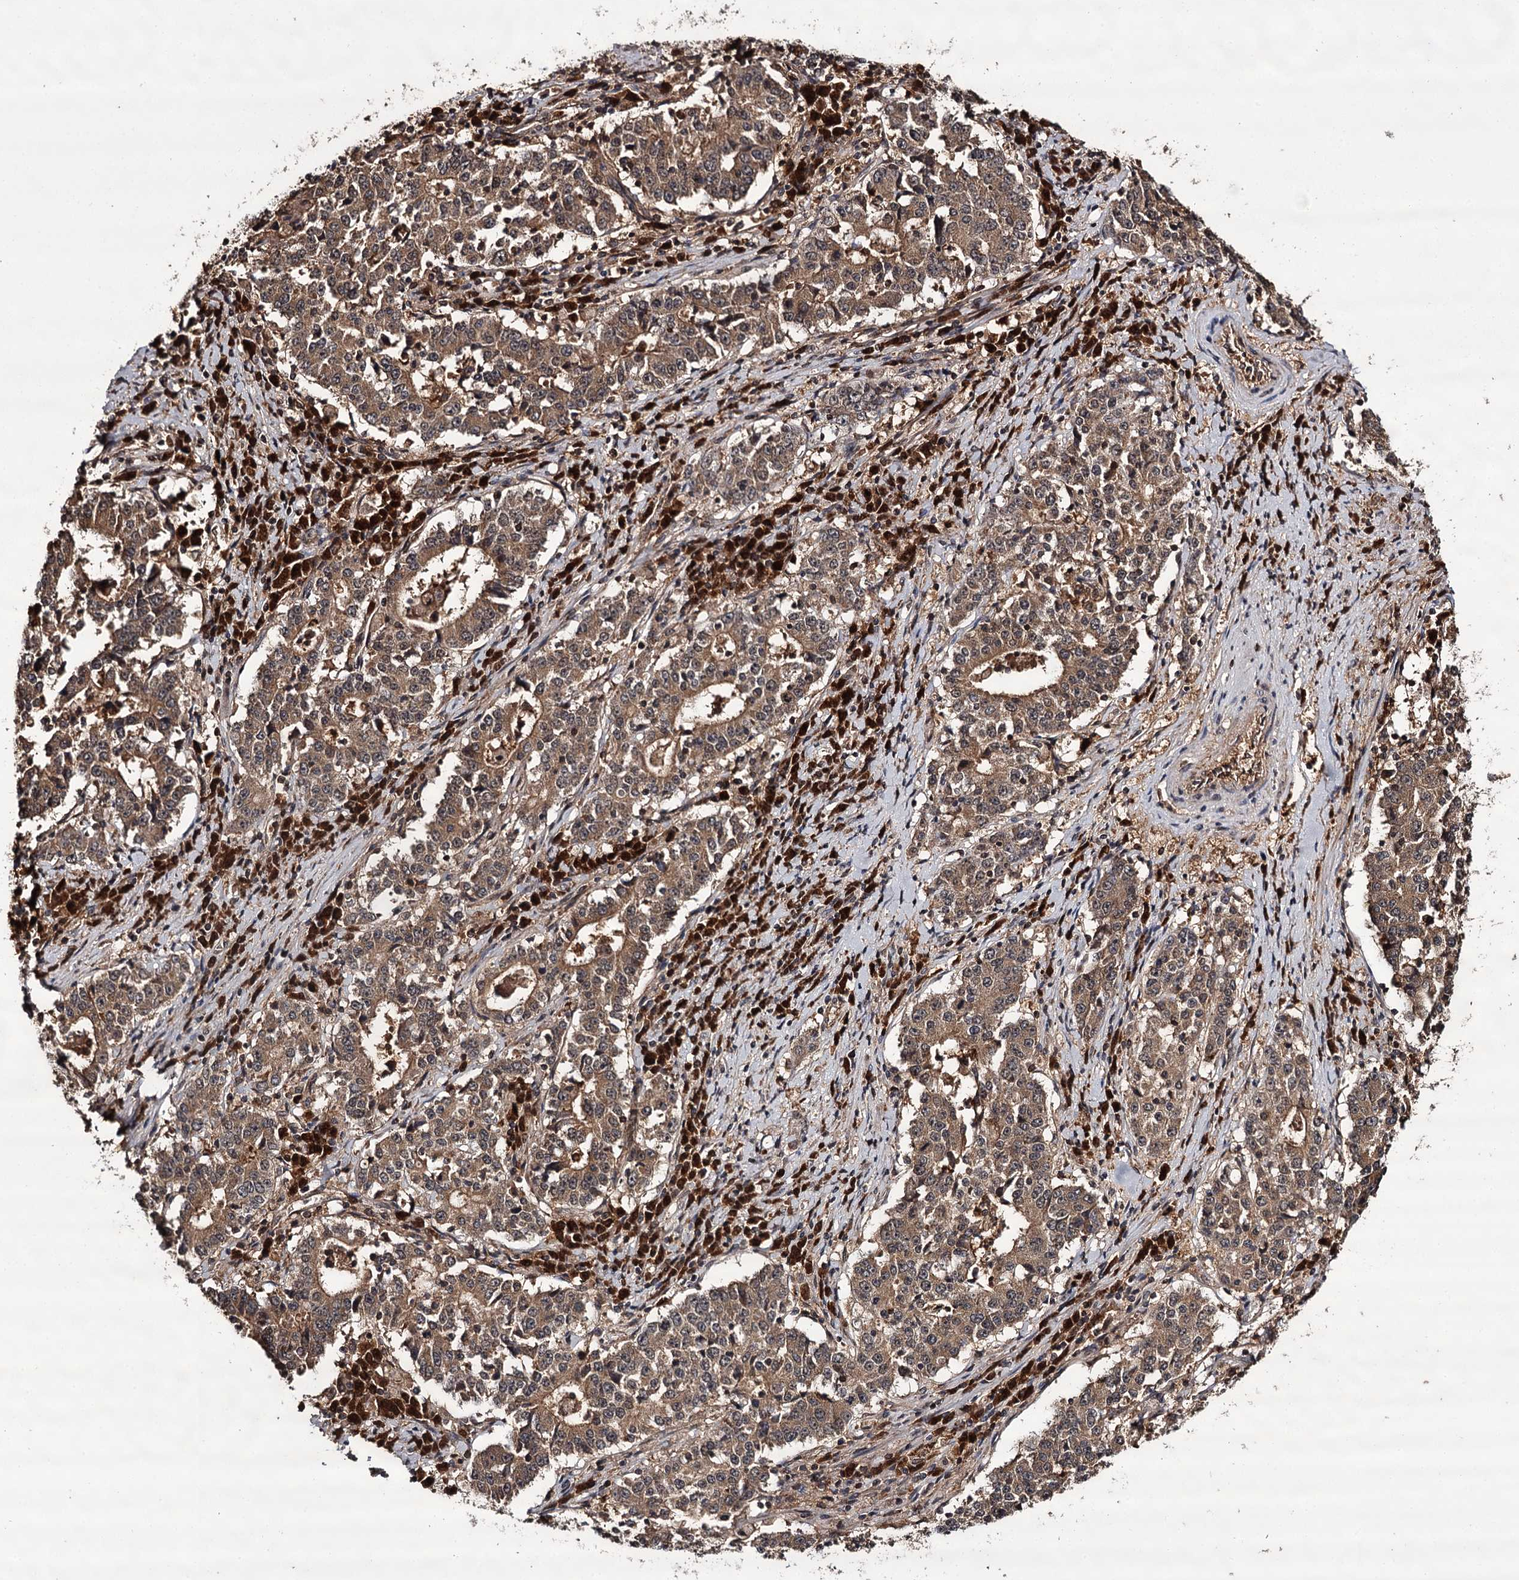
{"staining": {"intensity": "moderate", "quantity": ">75%", "location": "cytoplasmic/membranous"}, "tissue": "stomach cancer", "cell_type": "Tumor cells", "image_type": "cancer", "snomed": [{"axis": "morphology", "description": "Adenocarcinoma, NOS"}, {"axis": "topography", "description": "Stomach"}], "caption": "Moderate cytoplasmic/membranous expression is appreciated in about >75% of tumor cells in stomach cancer.", "gene": "TTC12", "patient": {"sex": "male", "age": 59}}